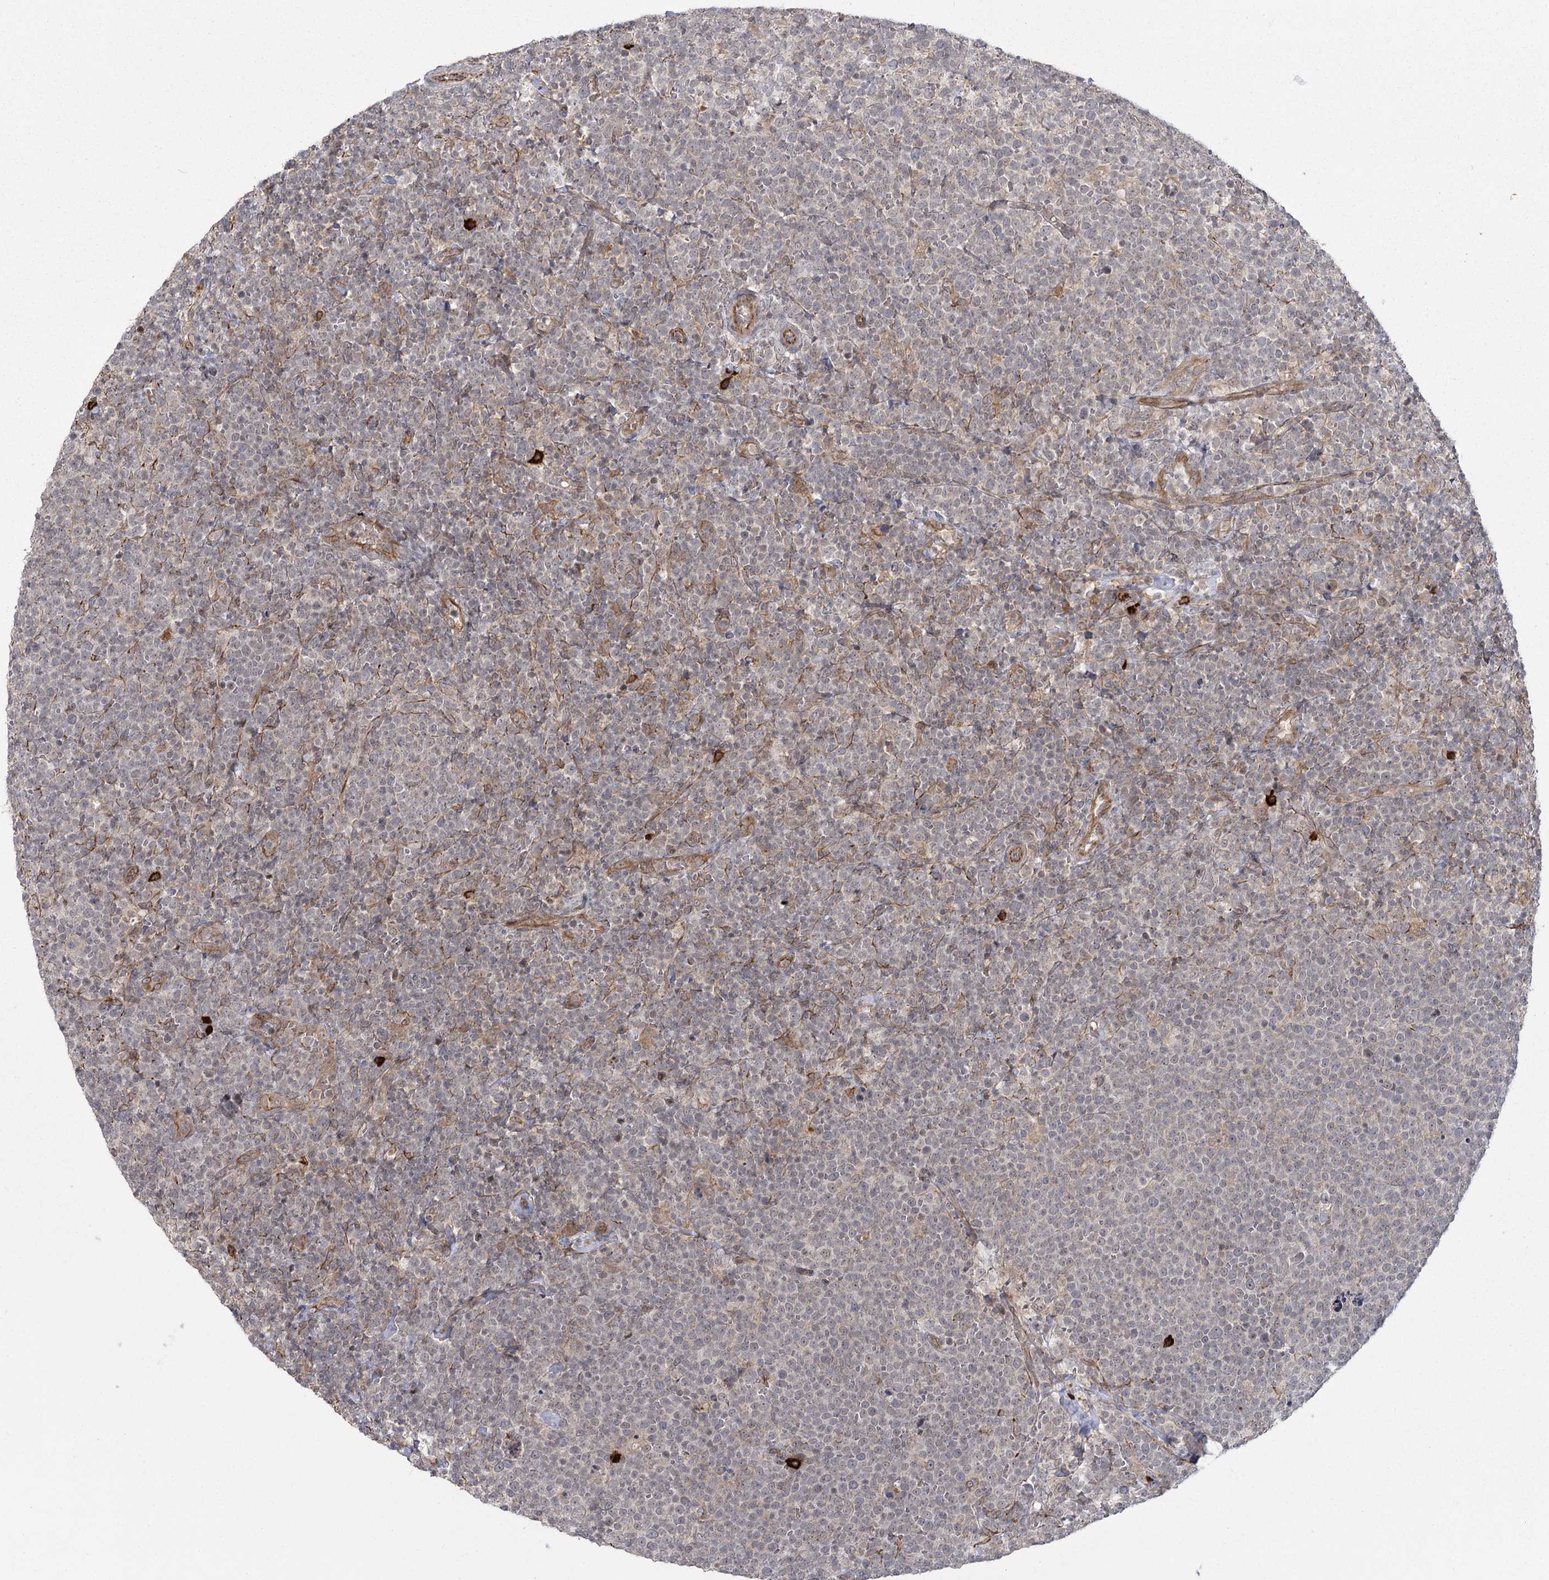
{"staining": {"intensity": "weak", "quantity": "25%-75%", "location": "cytoplasmic/membranous"}, "tissue": "lymphoma", "cell_type": "Tumor cells", "image_type": "cancer", "snomed": [{"axis": "morphology", "description": "Malignant lymphoma, non-Hodgkin's type, High grade"}, {"axis": "topography", "description": "Lymph node"}], "caption": "Immunohistochemical staining of lymphoma exhibits low levels of weak cytoplasmic/membranous protein expression in approximately 25%-75% of tumor cells. The protein is stained brown, and the nuclei are stained in blue (DAB IHC with brightfield microscopy, high magnification).", "gene": "AP2M1", "patient": {"sex": "male", "age": 61}}